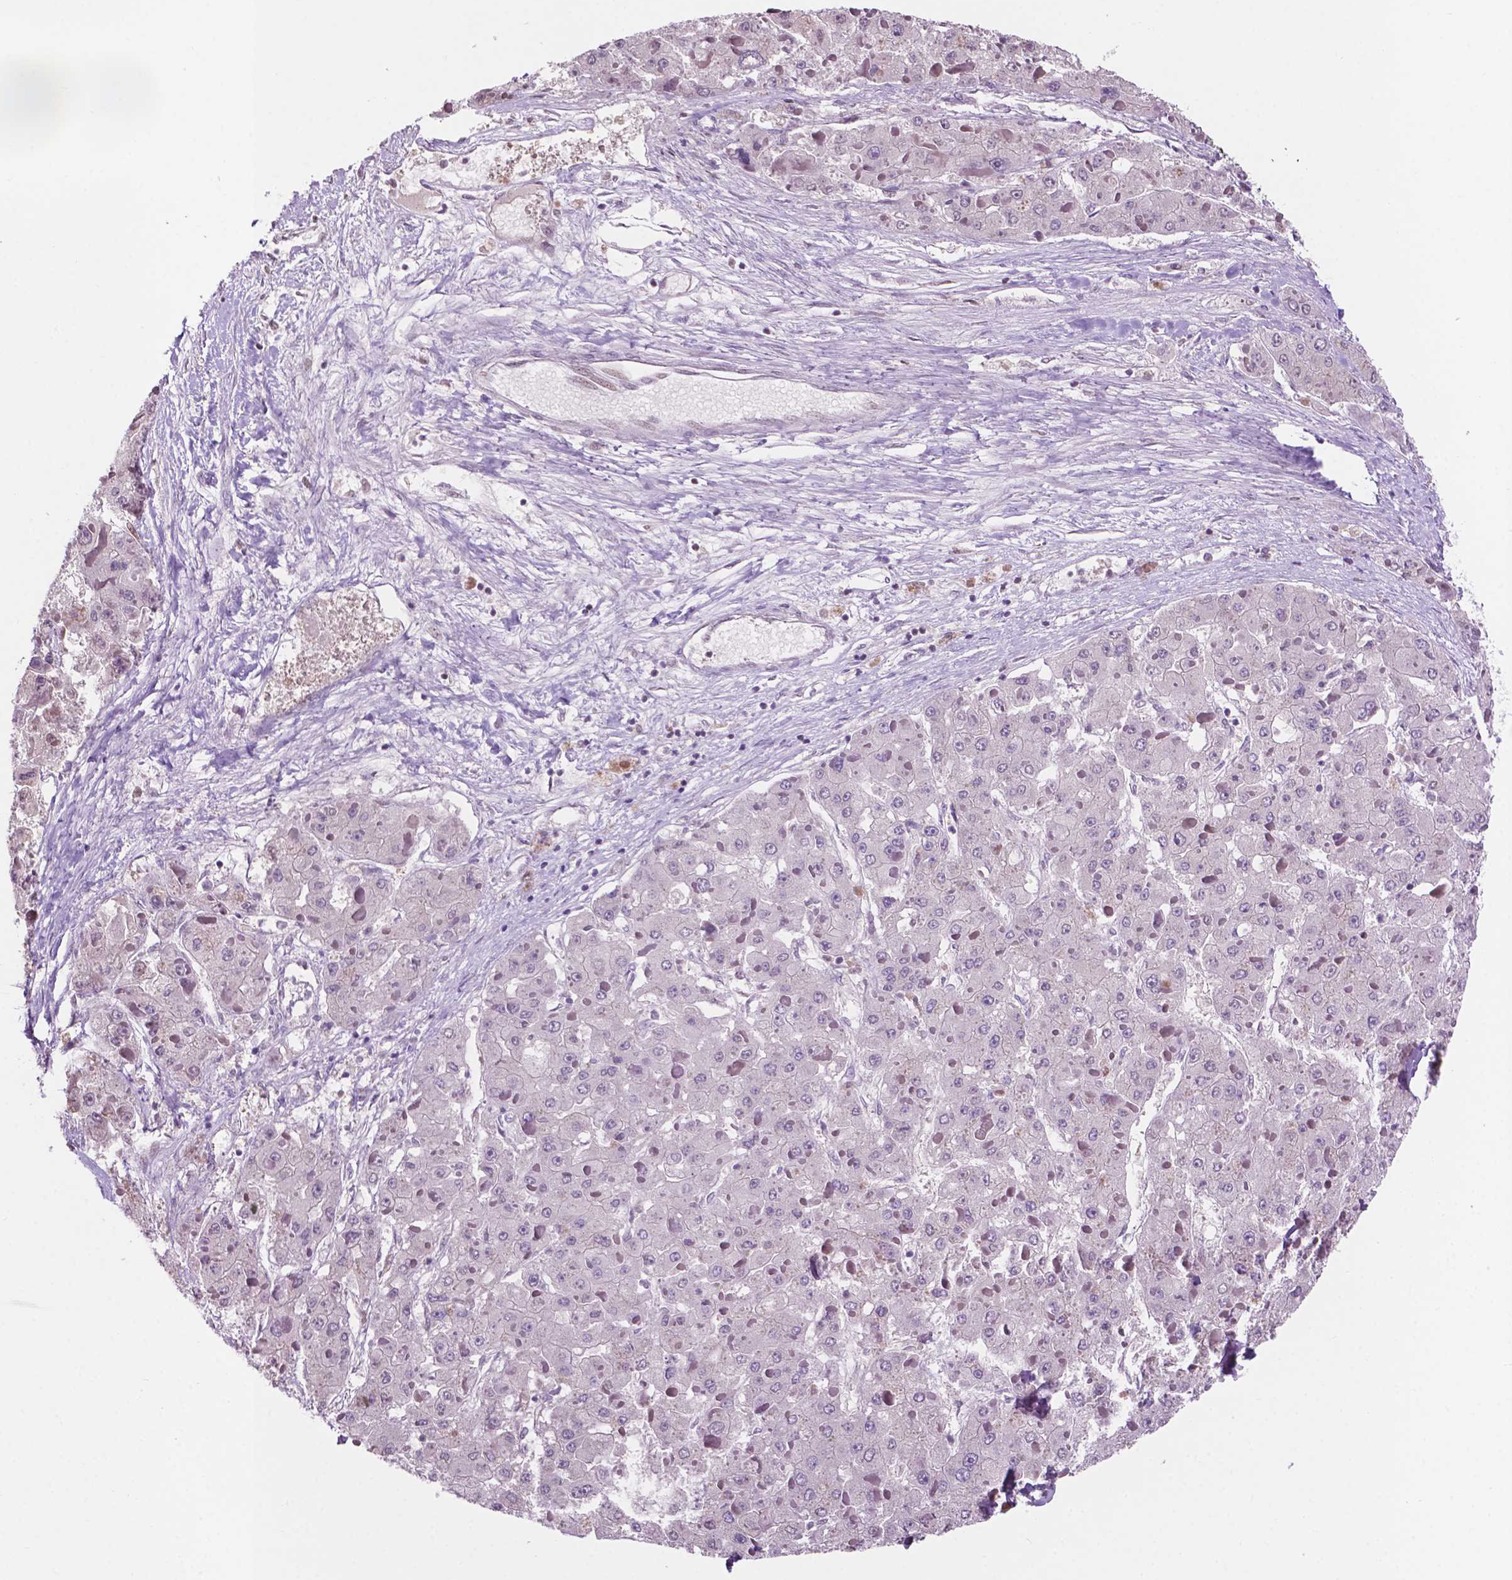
{"staining": {"intensity": "negative", "quantity": "none", "location": "none"}, "tissue": "liver cancer", "cell_type": "Tumor cells", "image_type": "cancer", "snomed": [{"axis": "morphology", "description": "Carcinoma, Hepatocellular, NOS"}, {"axis": "topography", "description": "Liver"}], "caption": "High magnification brightfield microscopy of liver hepatocellular carcinoma stained with DAB (3,3'-diaminobenzidine) (brown) and counterstained with hematoxylin (blue): tumor cells show no significant positivity. (DAB (3,3'-diaminobenzidine) immunohistochemistry (IHC) with hematoxylin counter stain).", "gene": "ACY3", "patient": {"sex": "female", "age": 73}}